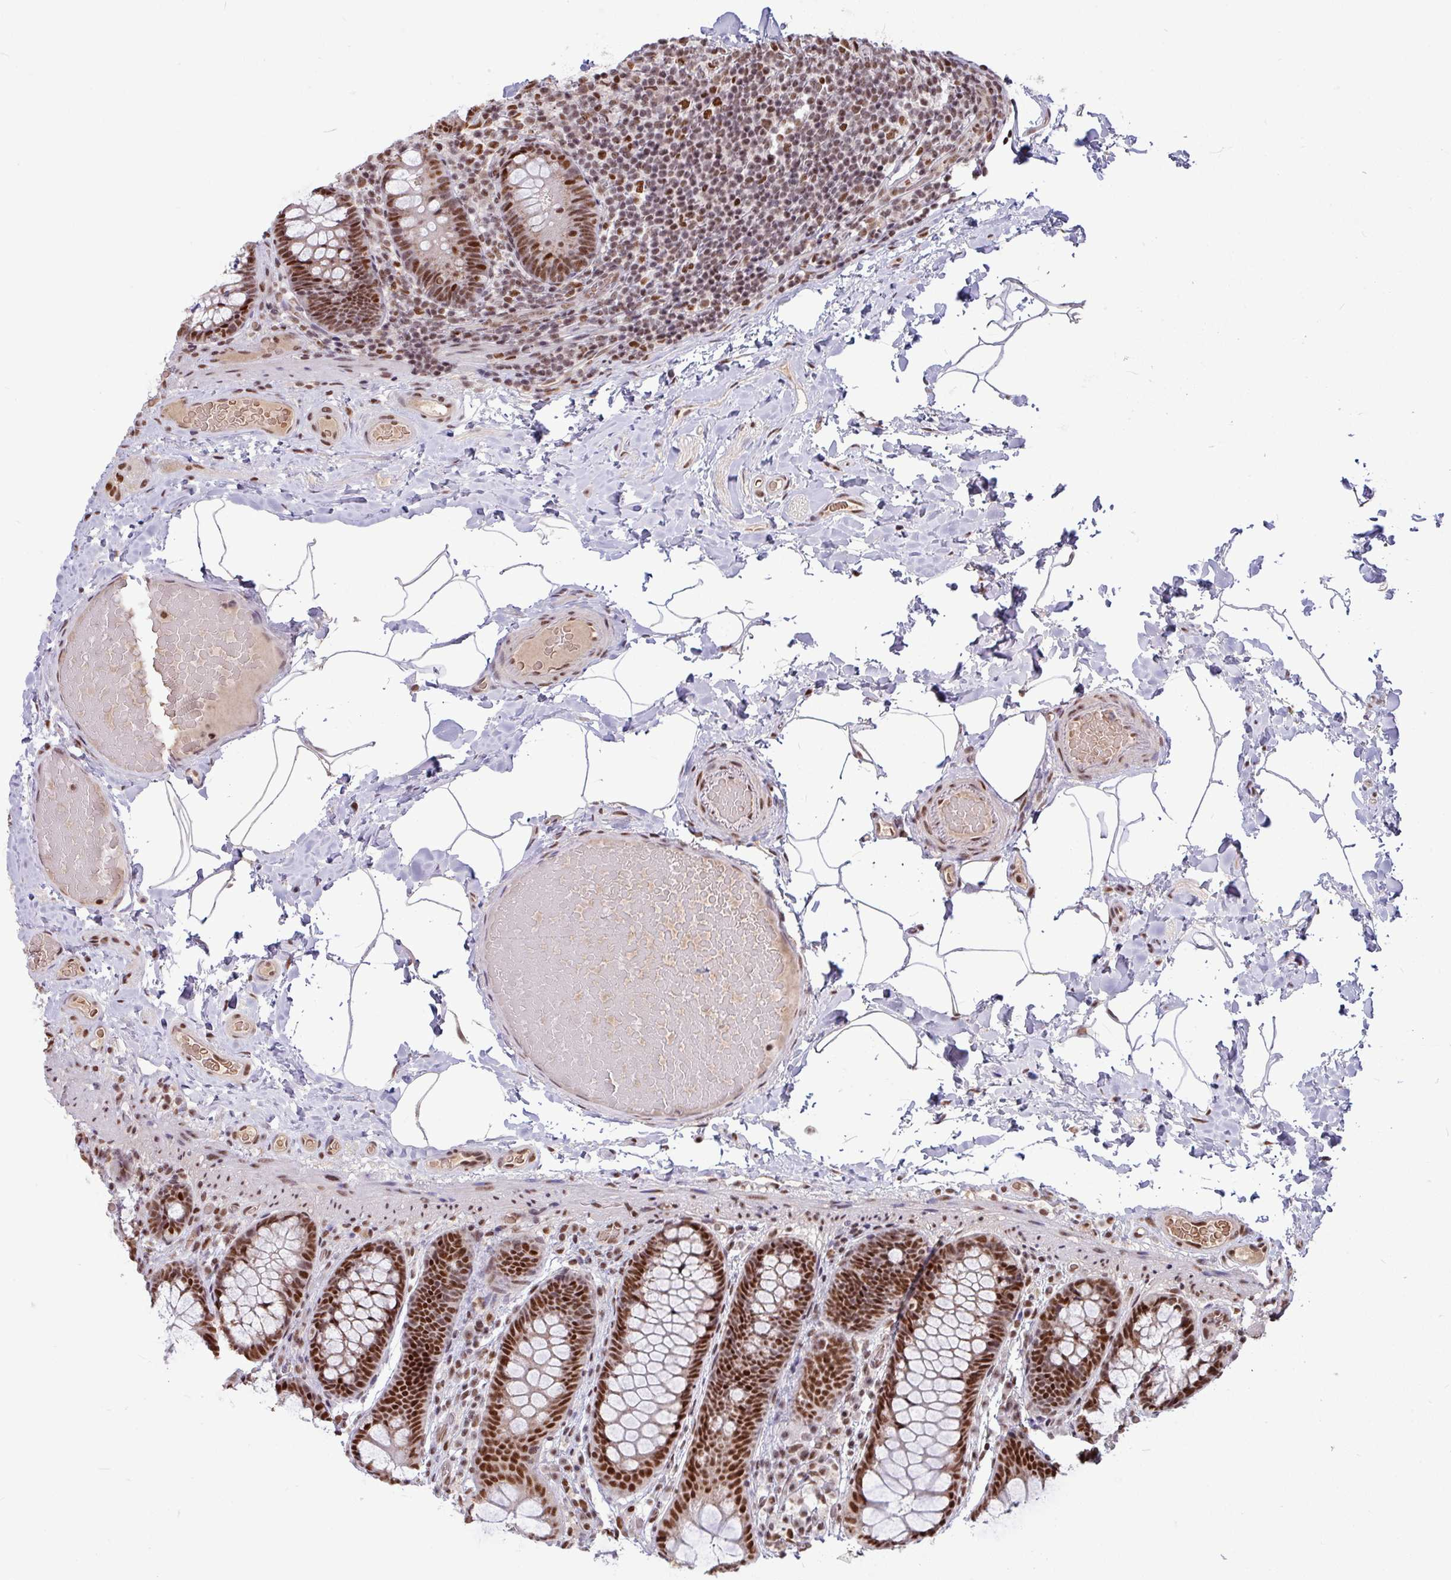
{"staining": {"intensity": "moderate", "quantity": ">75%", "location": "nuclear"}, "tissue": "colon", "cell_type": "Endothelial cells", "image_type": "normal", "snomed": [{"axis": "morphology", "description": "Normal tissue, NOS"}, {"axis": "topography", "description": "Colon"}], "caption": "Brown immunohistochemical staining in benign human colon displays moderate nuclear expression in approximately >75% of endothelial cells. The staining was performed using DAB (3,3'-diaminobenzidine) to visualize the protein expression in brown, while the nuclei were stained in blue with hematoxylin (Magnification: 20x).", "gene": "TDG", "patient": {"sex": "male", "age": 46}}